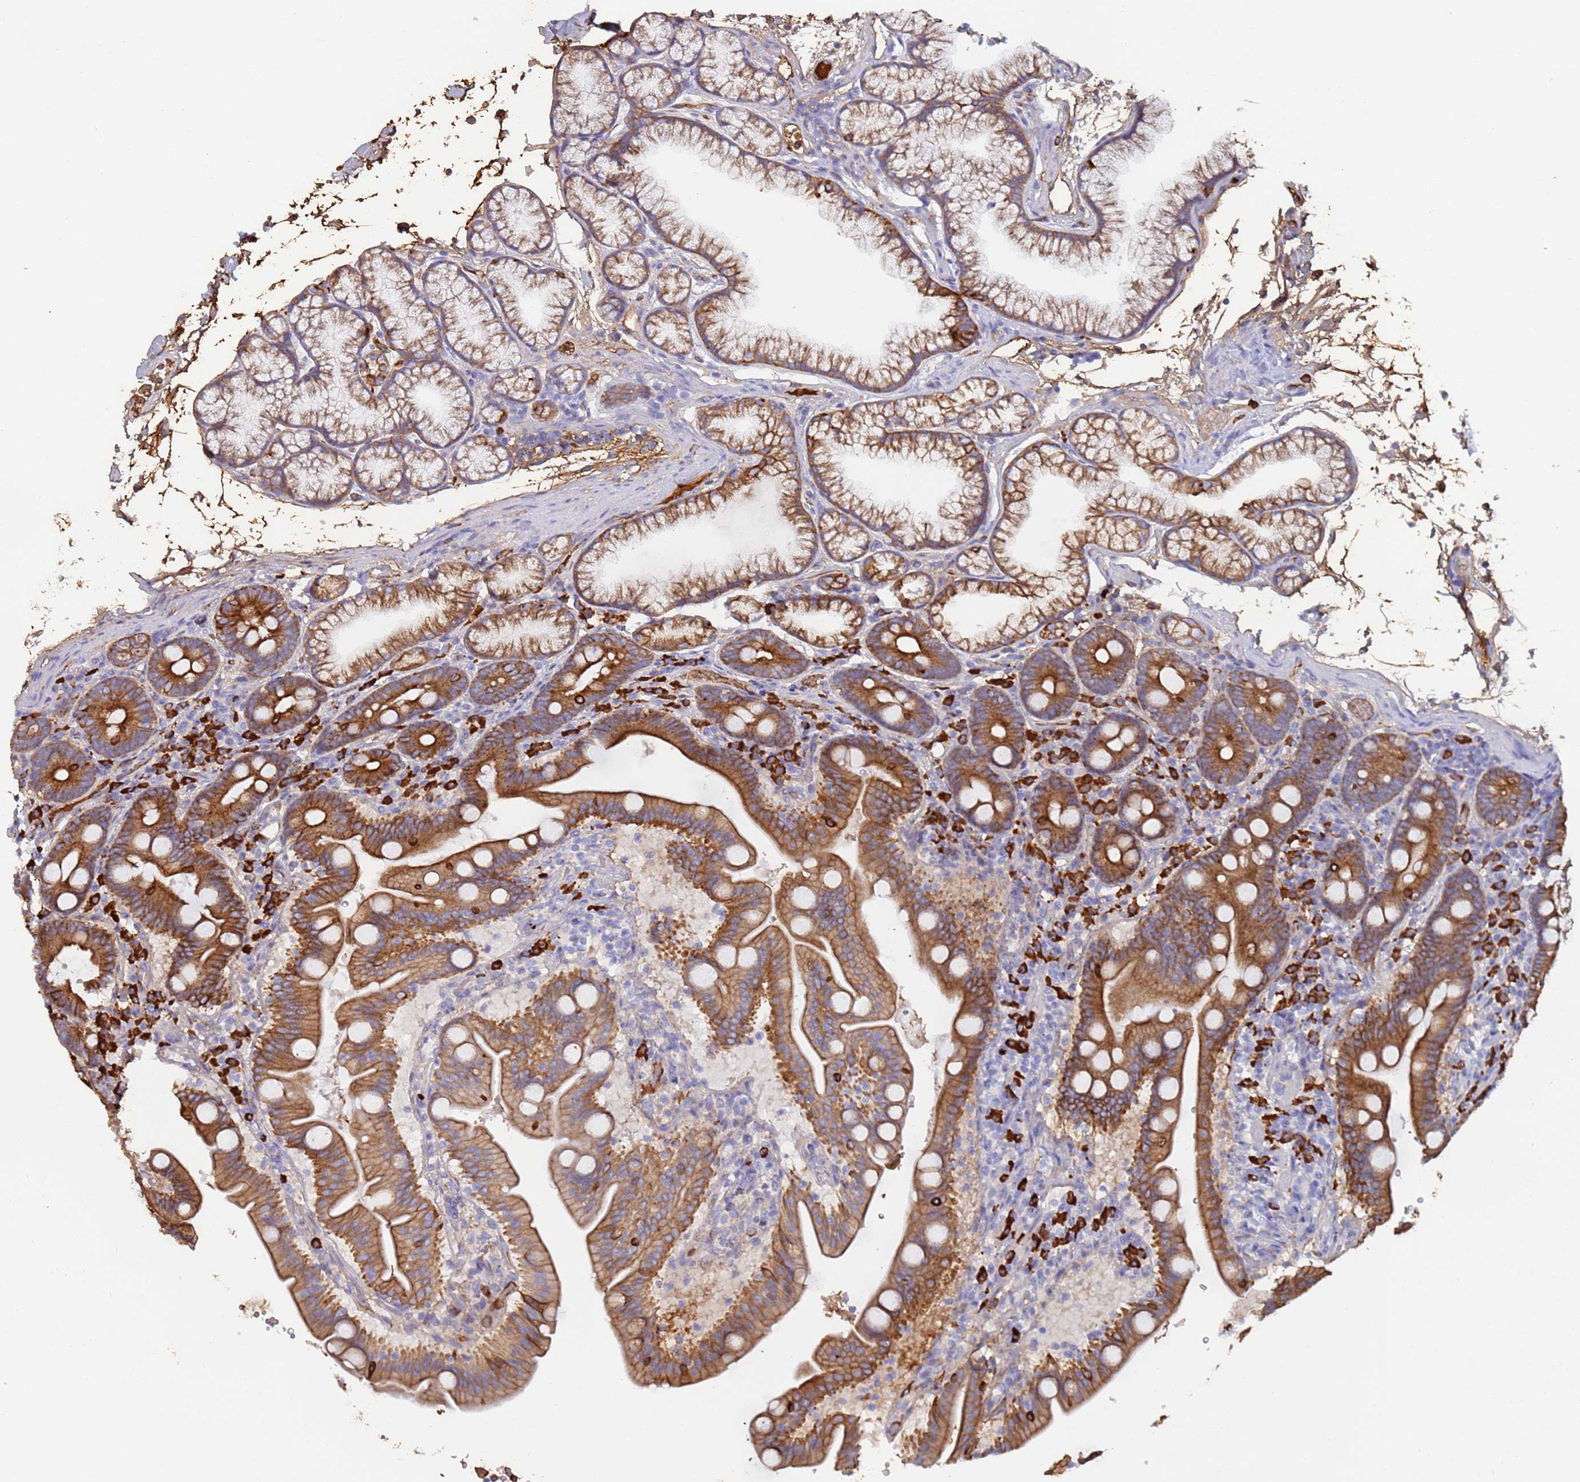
{"staining": {"intensity": "strong", "quantity": ">75%", "location": "cytoplasmic/membranous"}, "tissue": "duodenum", "cell_type": "Glandular cells", "image_type": "normal", "snomed": [{"axis": "morphology", "description": "Normal tissue, NOS"}, {"axis": "topography", "description": "Duodenum"}], "caption": "Duodenum was stained to show a protein in brown. There is high levels of strong cytoplasmic/membranous staining in about >75% of glandular cells. Nuclei are stained in blue.", "gene": "CYSLTR2", "patient": {"sex": "male", "age": 54}}